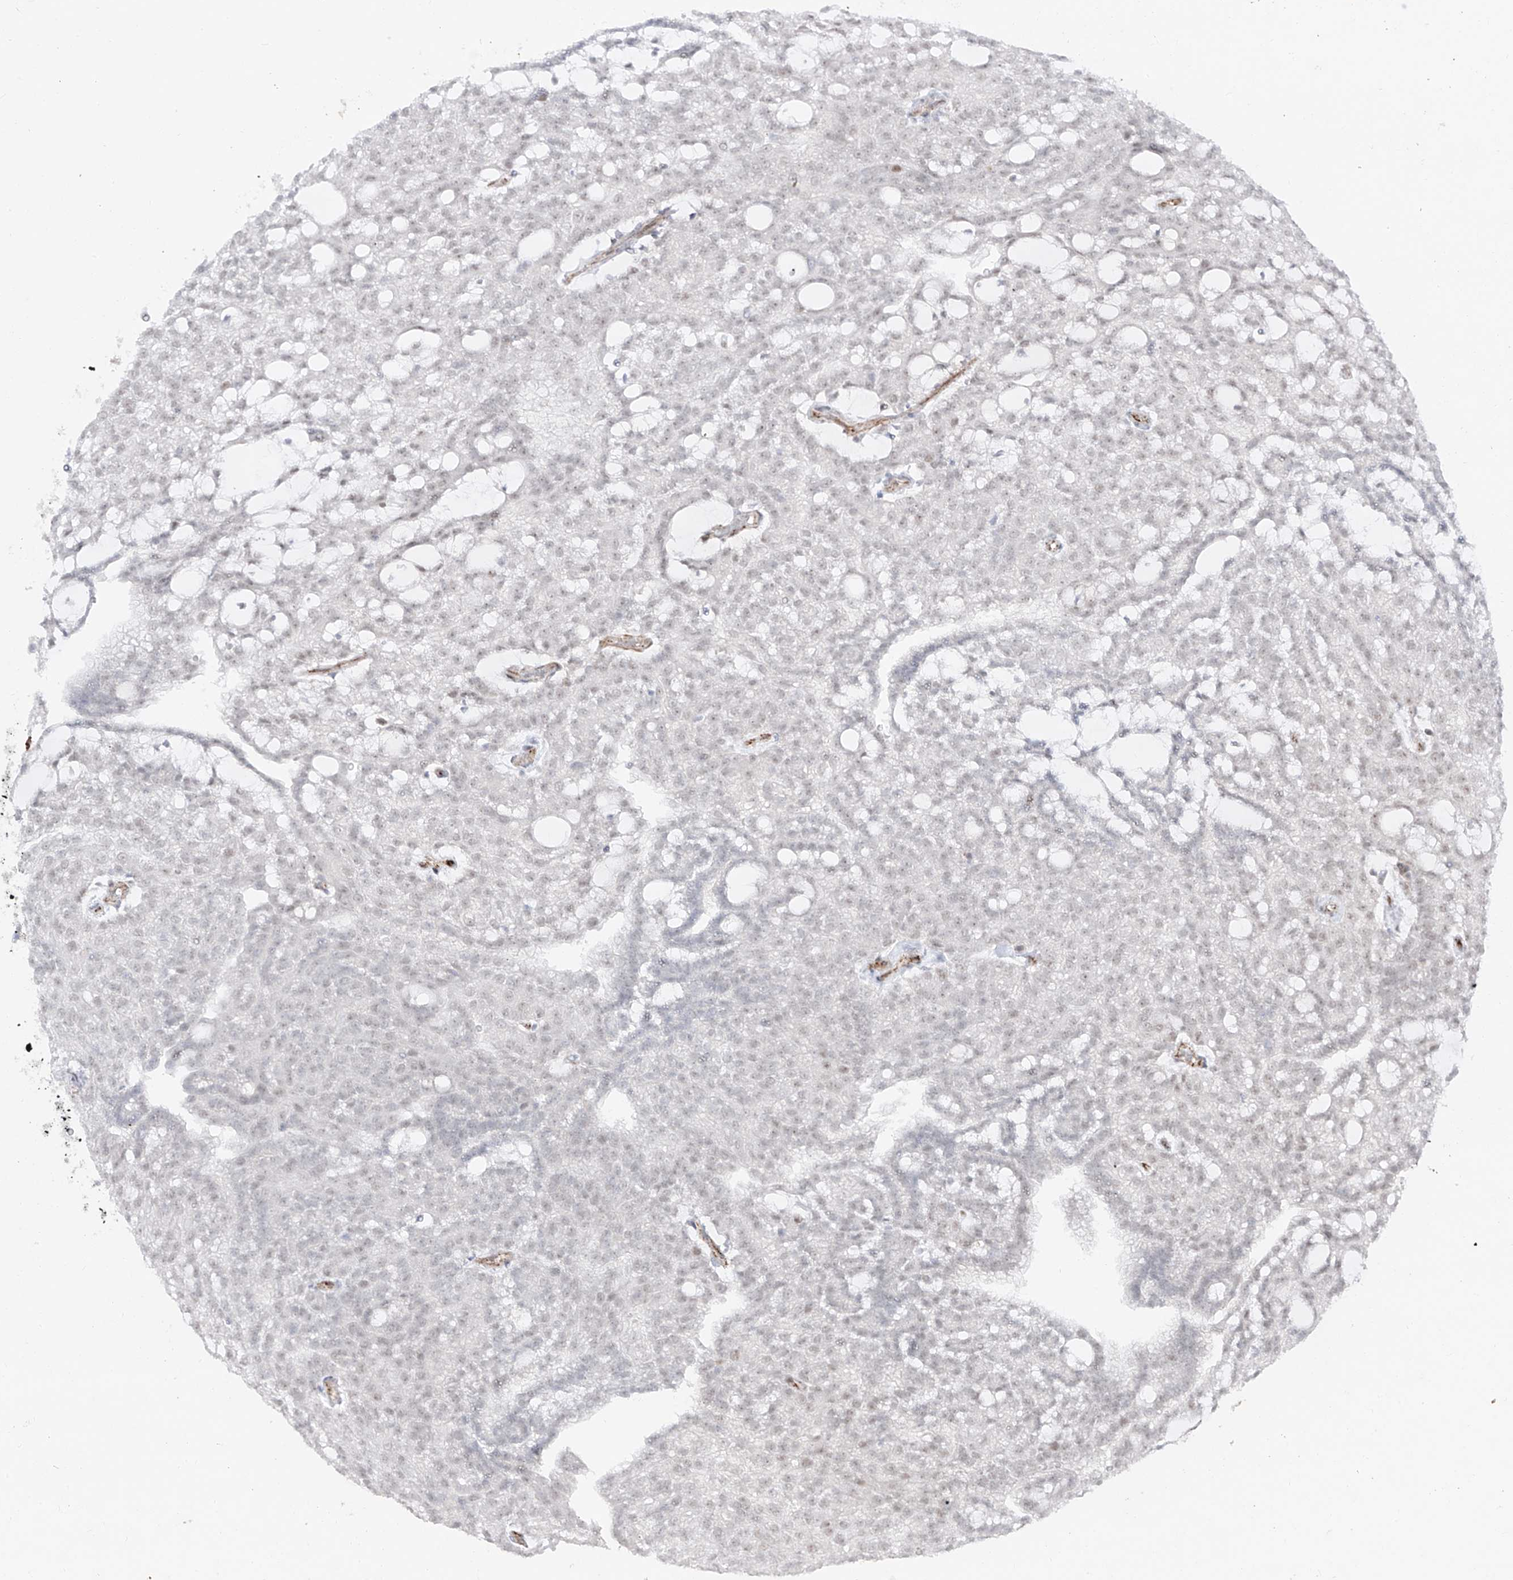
{"staining": {"intensity": "negative", "quantity": "none", "location": "none"}, "tissue": "renal cancer", "cell_type": "Tumor cells", "image_type": "cancer", "snomed": [{"axis": "morphology", "description": "Adenocarcinoma, NOS"}, {"axis": "topography", "description": "Kidney"}], "caption": "DAB (3,3'-diaminobenzidine) immunohistochemical staining of adenocarcinoma (renal) reveals no significant expression in tumor cells.", "gene": "ZNF180", "patient": {"sex": "male", "age": 63}}